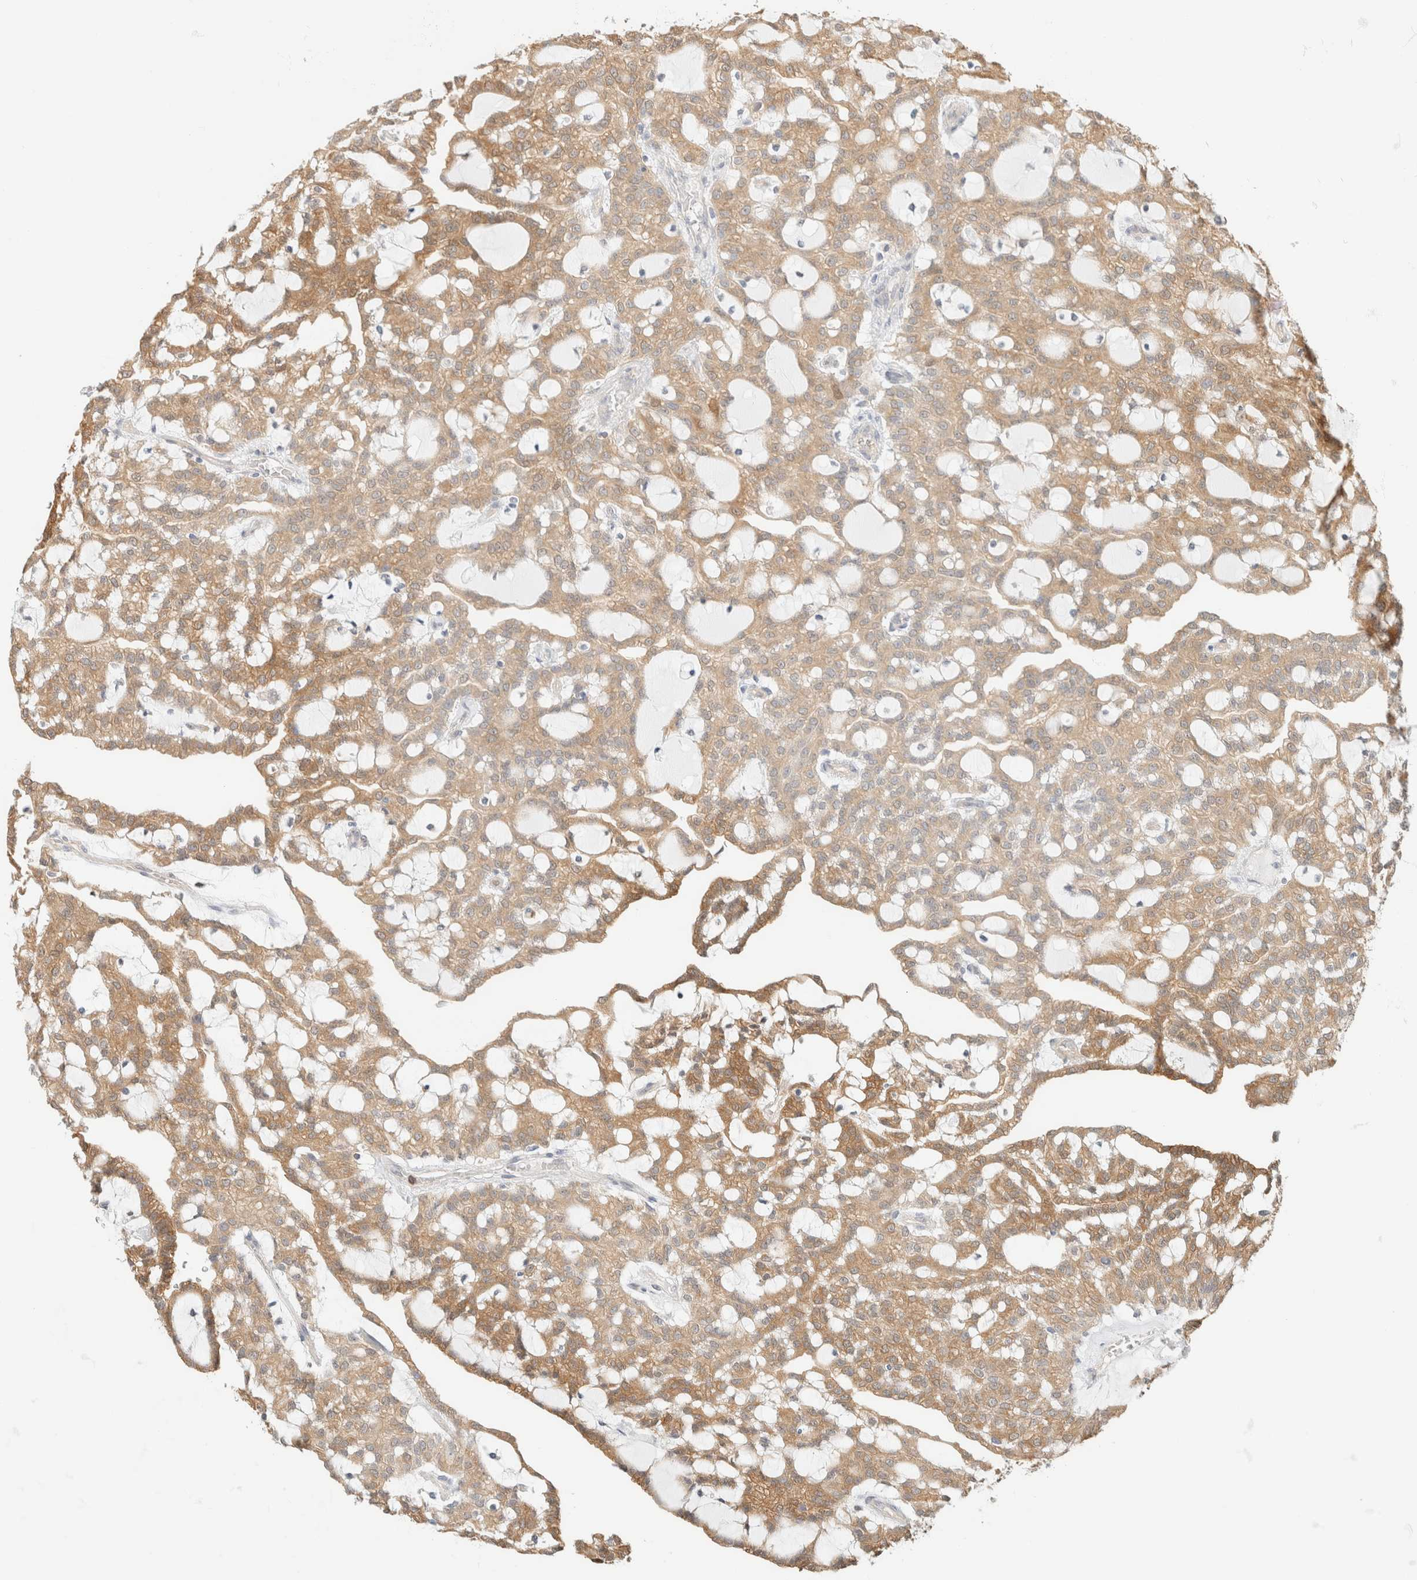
{"staining": {"intensity": "moderate", "quantity": ">75%", "location": "cytoplasmic/membranous"}, "tissue": "renal cancer", "cell_type": "Tumor cells", "image_type": "cancer", "snomed": [{"axis": "morphology", "description": "Adenocarcinoma, NOS"}, {"axis": "topography", "description": "Kidney"}], "caption": "Protein expression by IHC exhibits moderate cytoplasmic/membranous staining in about >75% of tumor cells in renal cancer.", "gene": "GPI", "patient": {"sex": "male", "age": 63}}